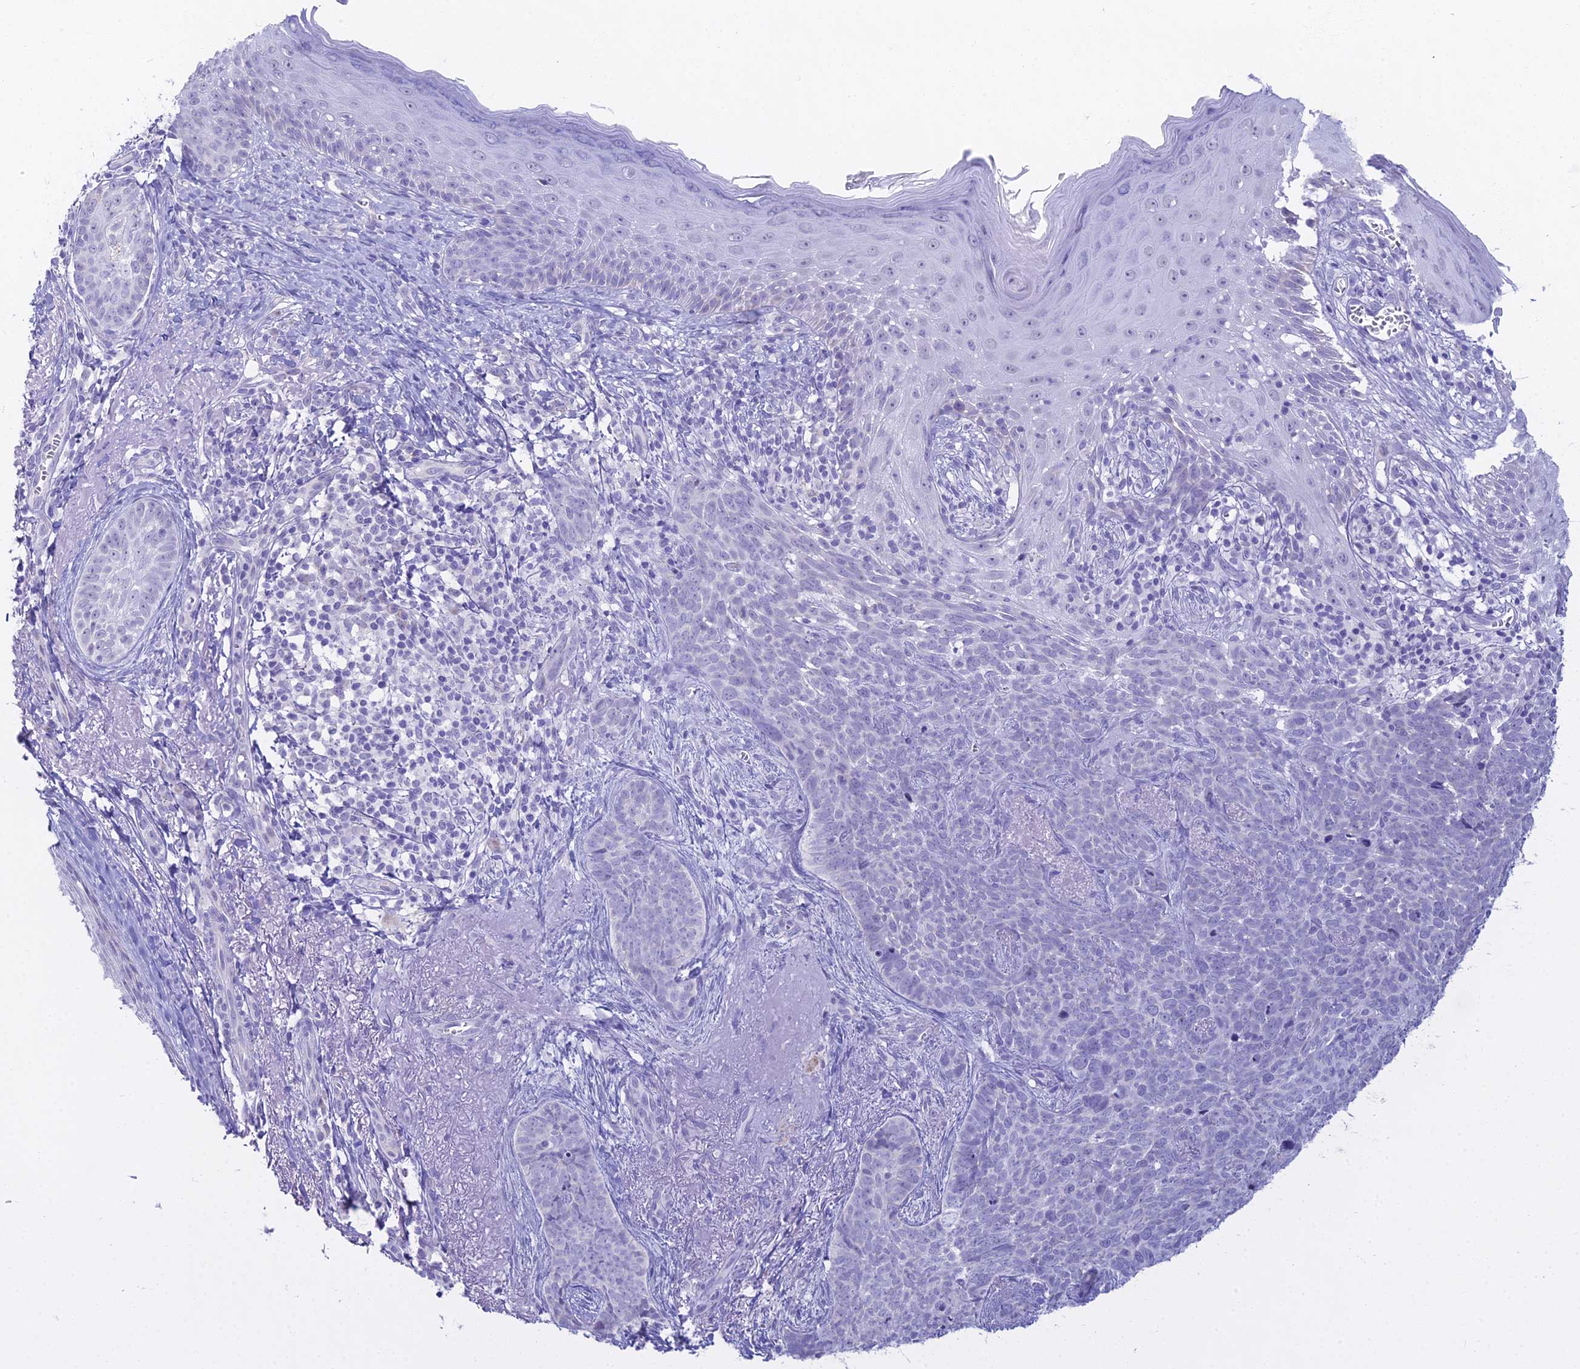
{"staining": {"intensity": "negative", "quantity": "none", "location": "none"}, "tissue": "skin cancer", "cell_type": "Tumor cells", "image_type": "cancer", "snomed": [{"axis": "morphology", "description": "Basal cell carcinoma"}, {"axis": "topography", "description": "Skin"}], "caption": "DAB (3,3'-diaminobenzidine) immunohistochemical staining of basal cell carcinoma (skin) shows no significant expression in tumor cells.", "gene": "CGB2", "patient": {"sex": "female", "age": 76}}